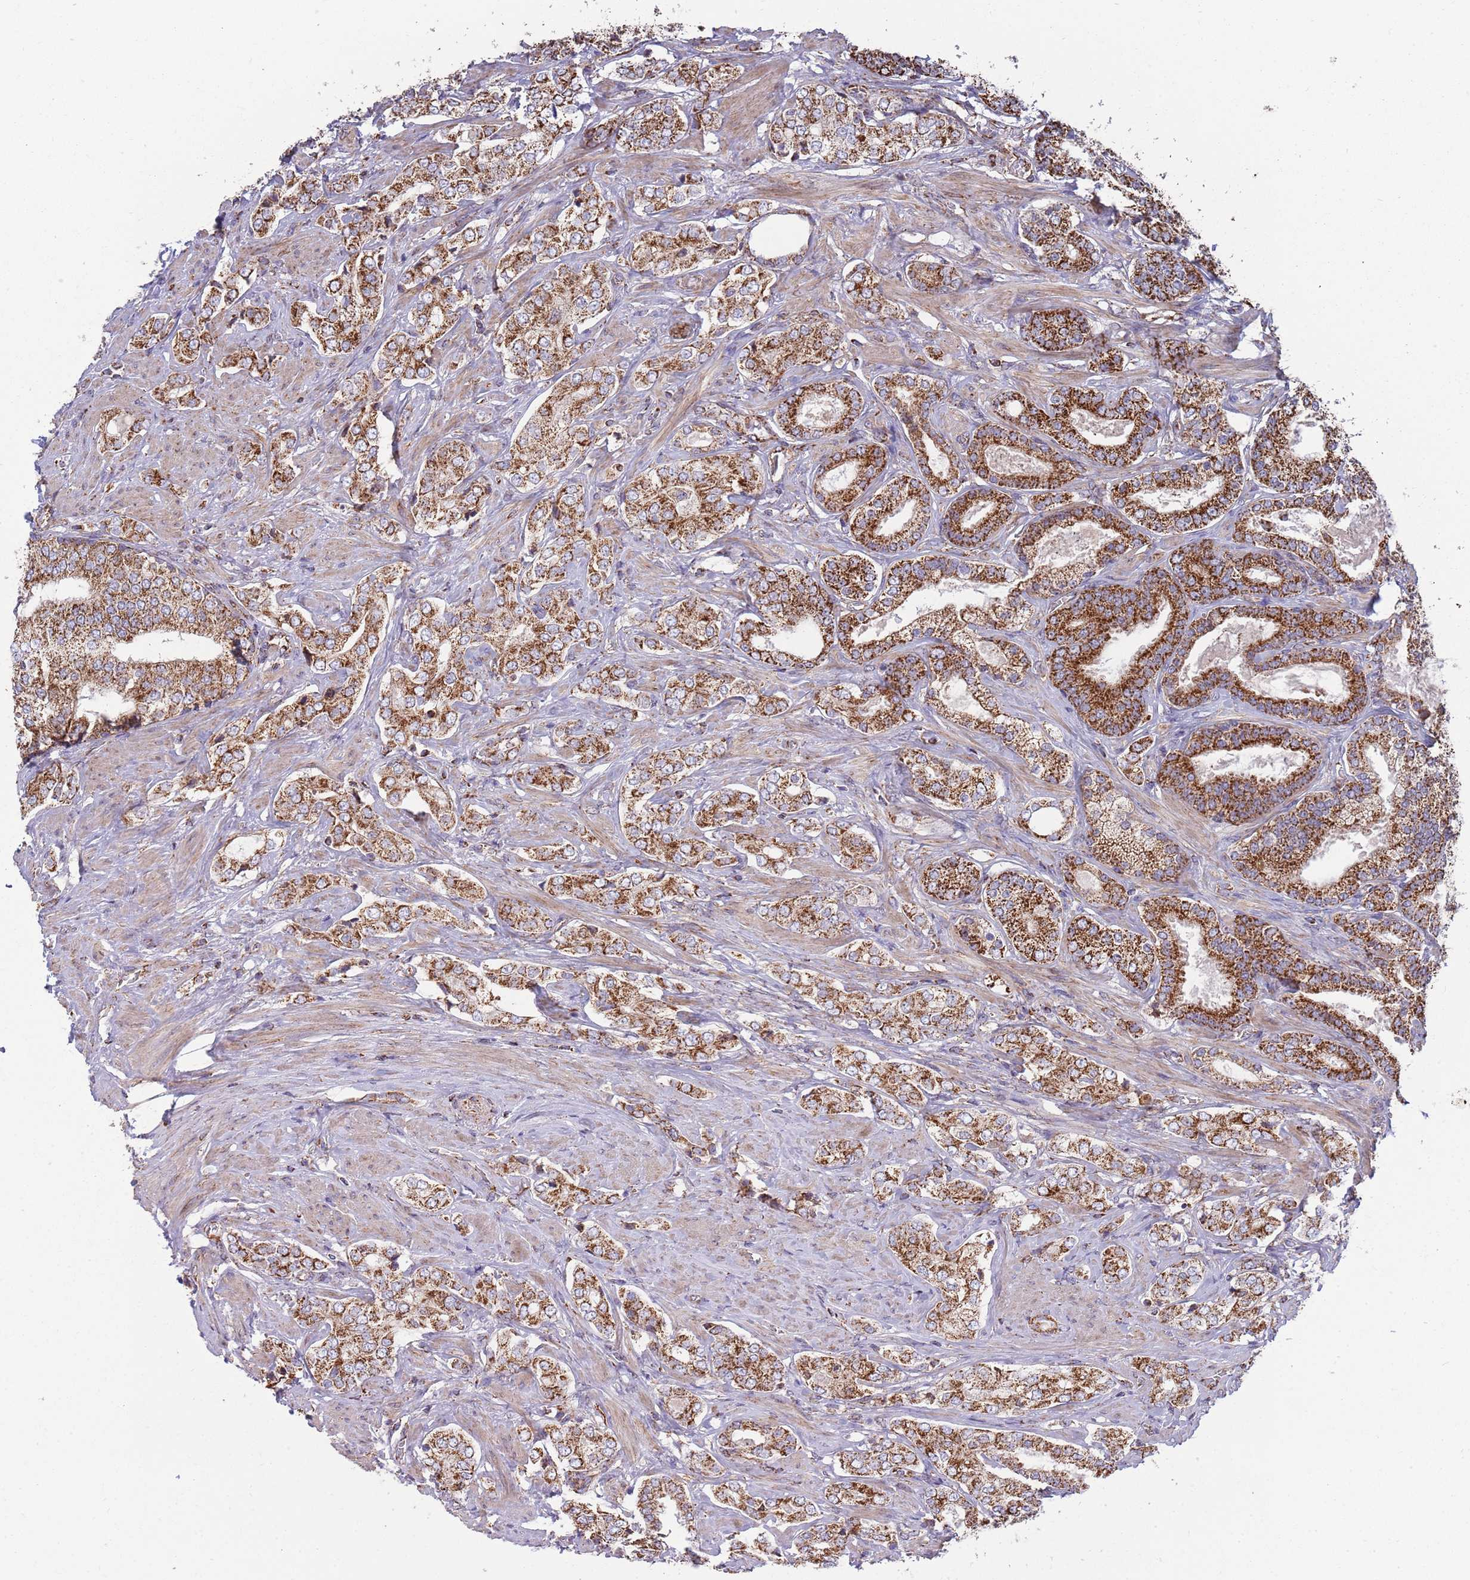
{"staining": {"intensity": "strong", "quantity": ">75%", "location": "cytoplasmic/membranous"}, "tissue": "prostate cancer", "cell_type": "Tumor cells", "image_type": "cancer", "snomed": [{"axis": "morphology", "description": "Adenocarcinoma, High grade"}, {"axis": "topography", "description": "Prostate"}], "caption": "Protein staining shows strong cytoplasmic/membranous positivity in about >75% of tumor cells in prostate adenocarcinoma (high-grade). The protein is stained brown, and the nuclei are stained in blue (DAB IHC with brightfield microscopy, high magnification).", "gene": "VPS16", "patient": {"sex": "male", "age": 71}}